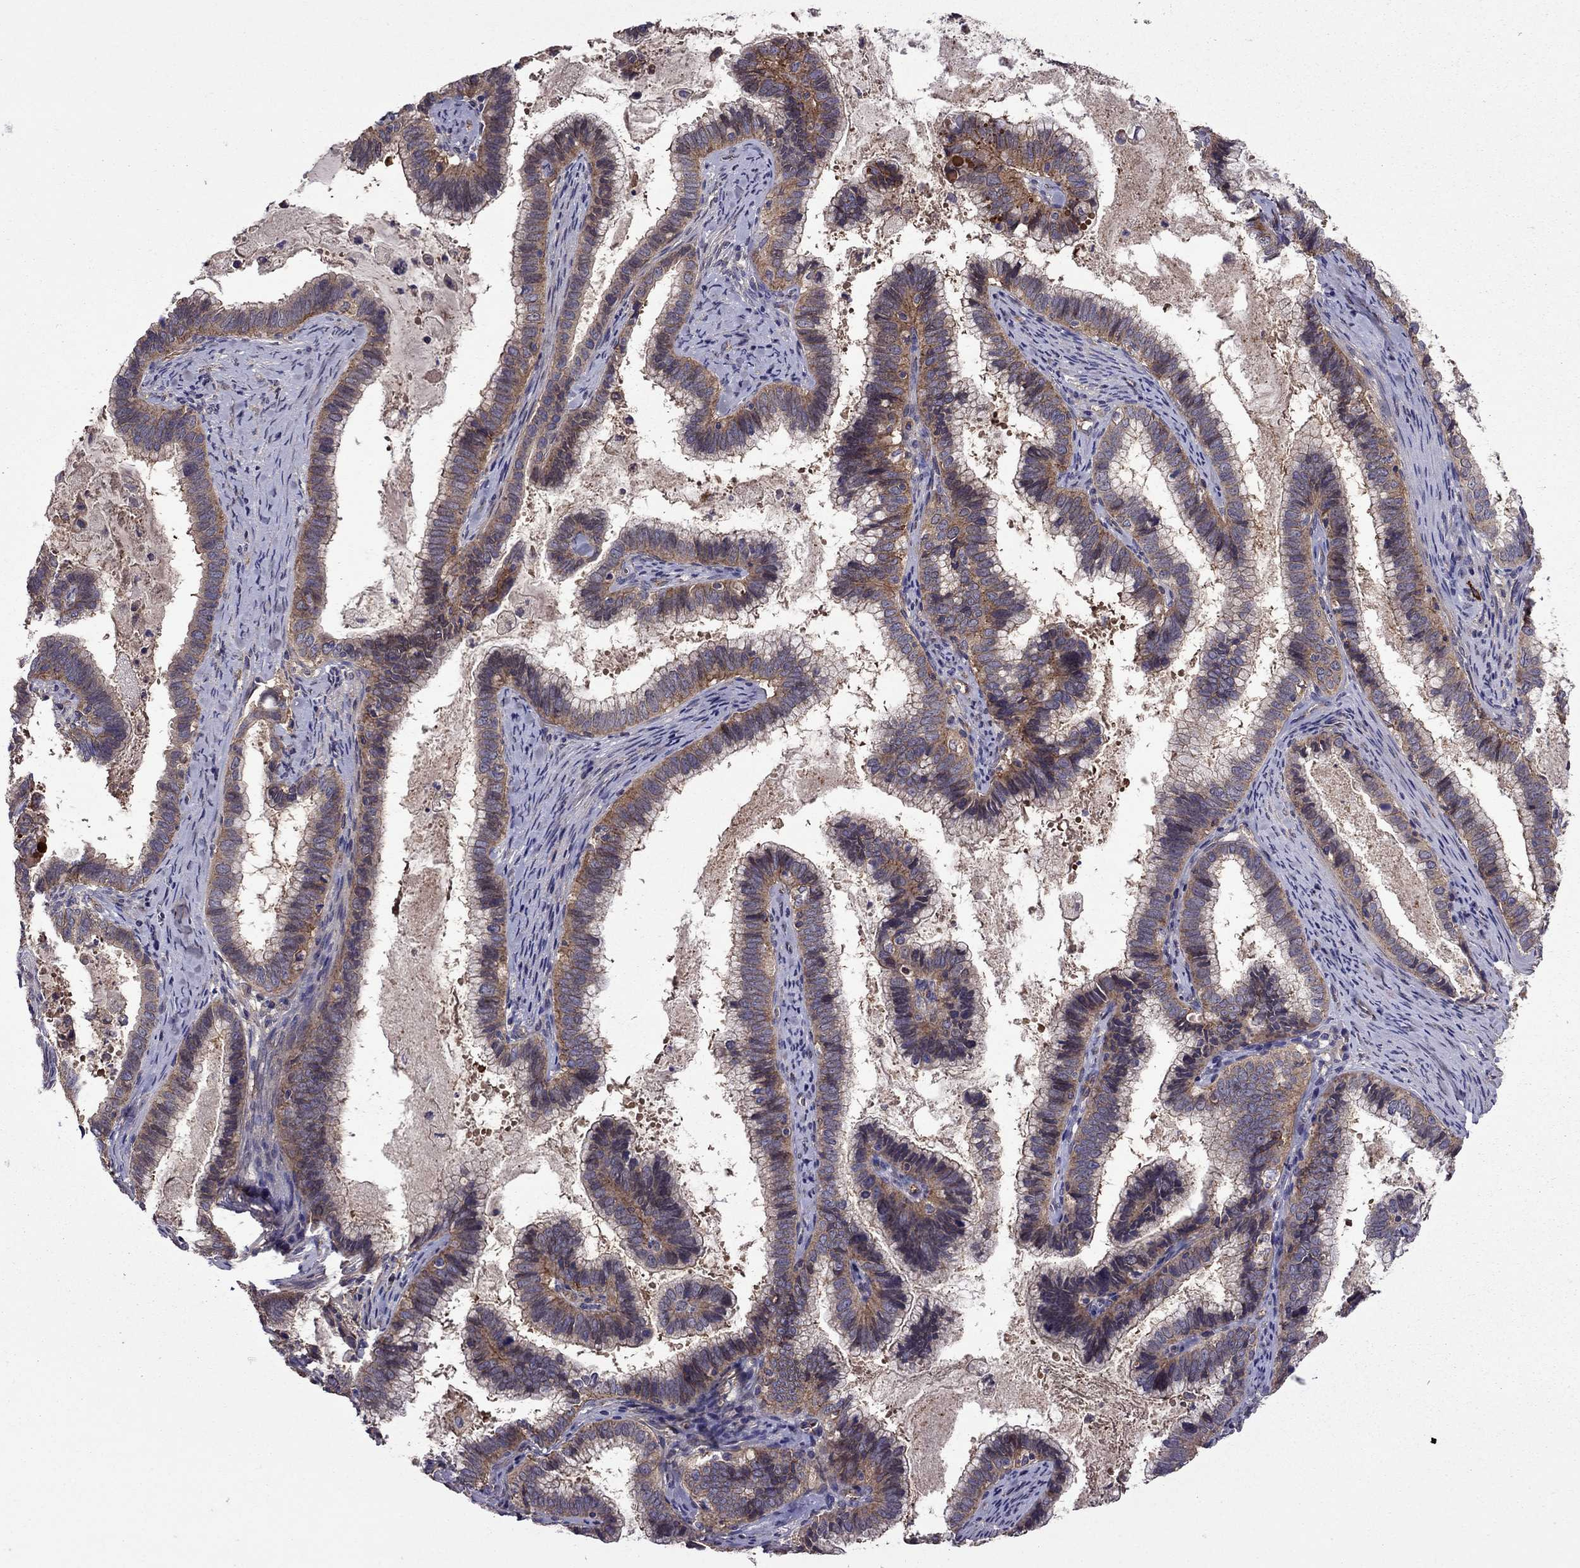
{"staining": {"intensity": "moderate", "quantity": "25%-75%", "location": "cytoplasmic/membranous"}, "tissue": "cervical cancer", "cell_type": "Tumor cells", "image_type": "cancer", "snomed": [{"axis": "morphology", "description": "Adenocarcinoma, NOS"}, {"axis": "topography", "description": "Cervix"}], "caption": "Moderate cytoplasmic/membranous protein expression is identified in about 25%-75% of tumor cells in adenocarcinoma (cervical).", "gene": "ITGB1", "patient": {"sex": "female", "age": 61}}